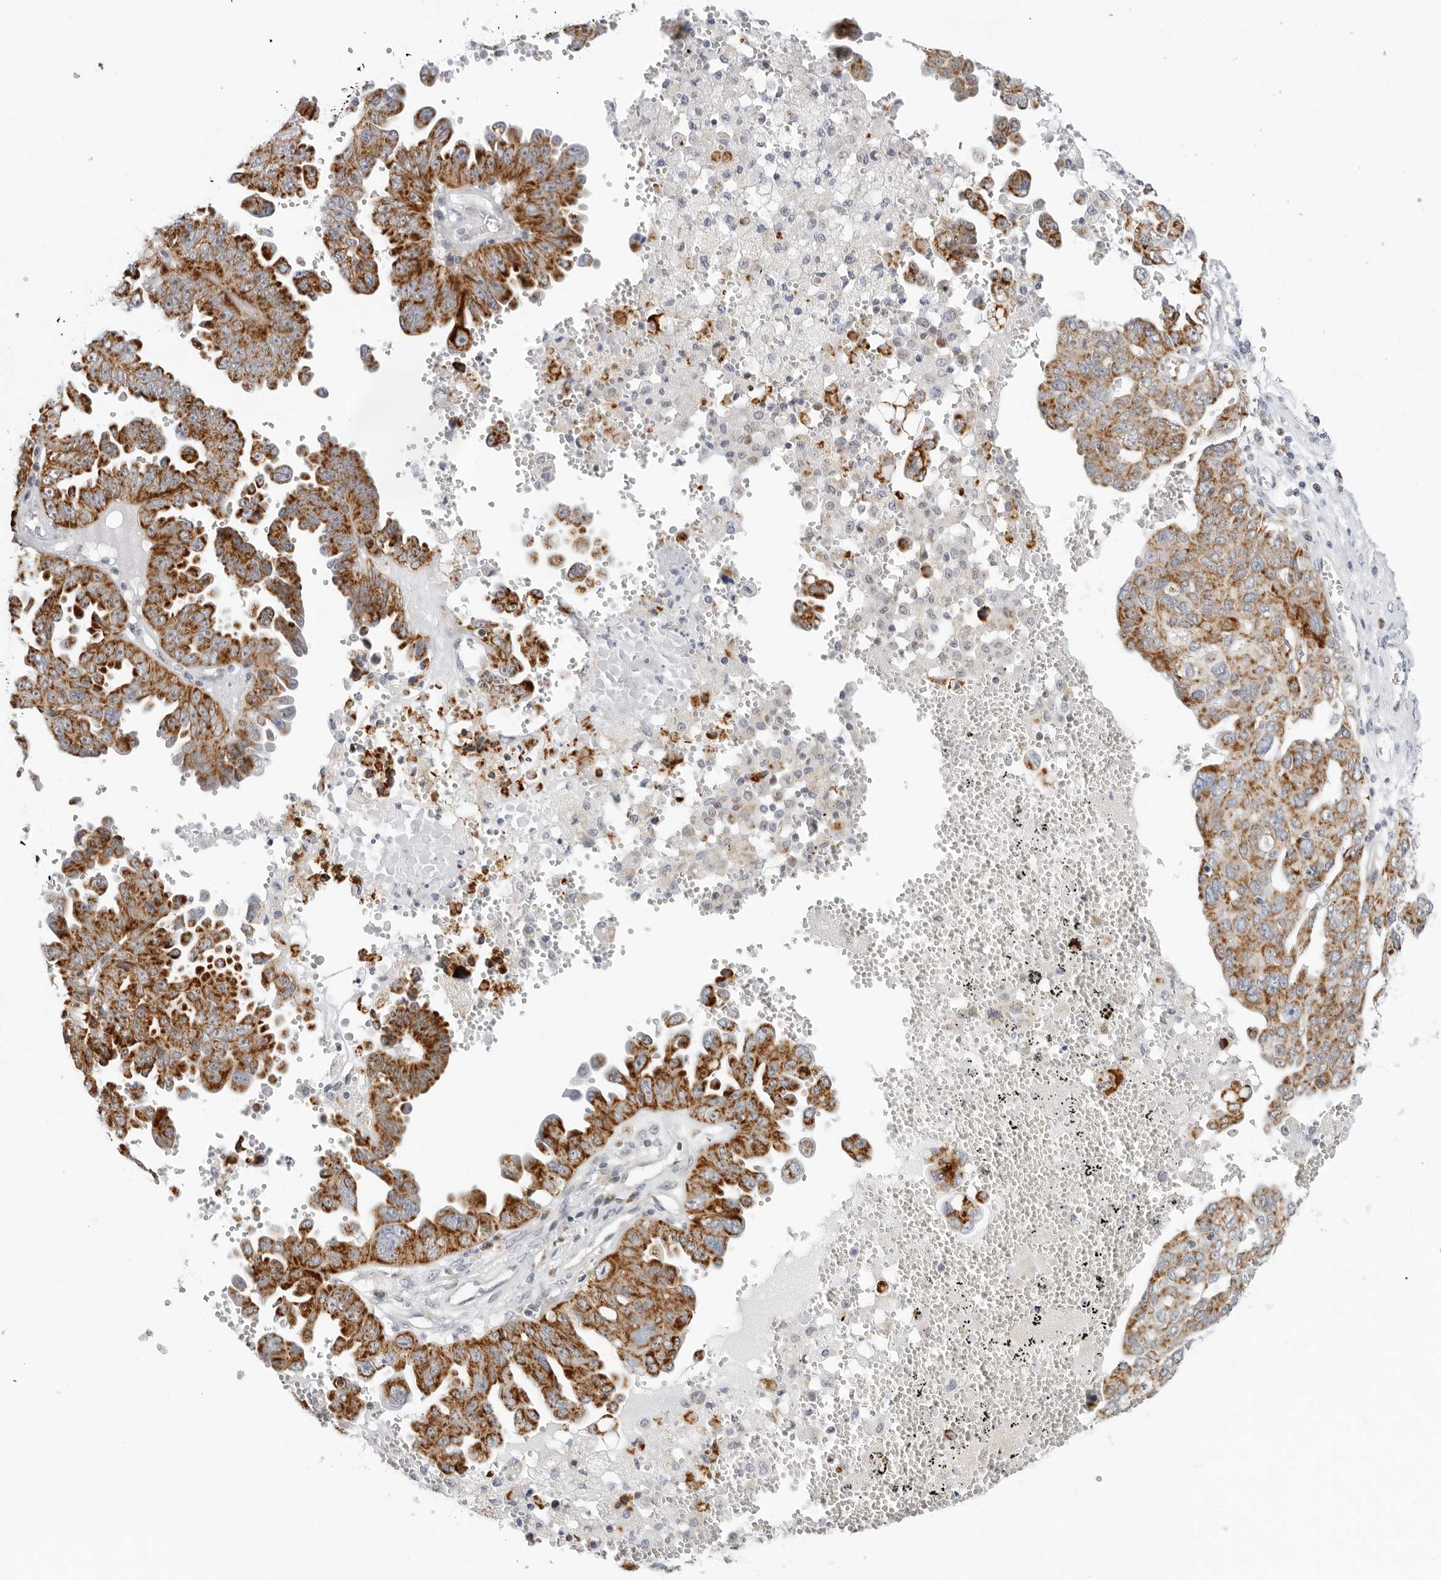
{"staining": {"intensity": "strong", "quantity": ">75%", "location": "cytoplasmic/membranous"}, "tissue": "ovarian cancer", "cell_type": "Tumor cells", "image_type": "cancer", "snomed": [{"axis": "morphology", "description": "Carcinoma, endometroid"}, {"axis": "topography", "description": "Ovary"}], "caption": "Ovarian endometroid carcinoma stained for a protein shows strong cytoplasmic/membranous positivity in tumor cells.", "gene": "CIART", "patient": {"sex": "female", "age": 62}}